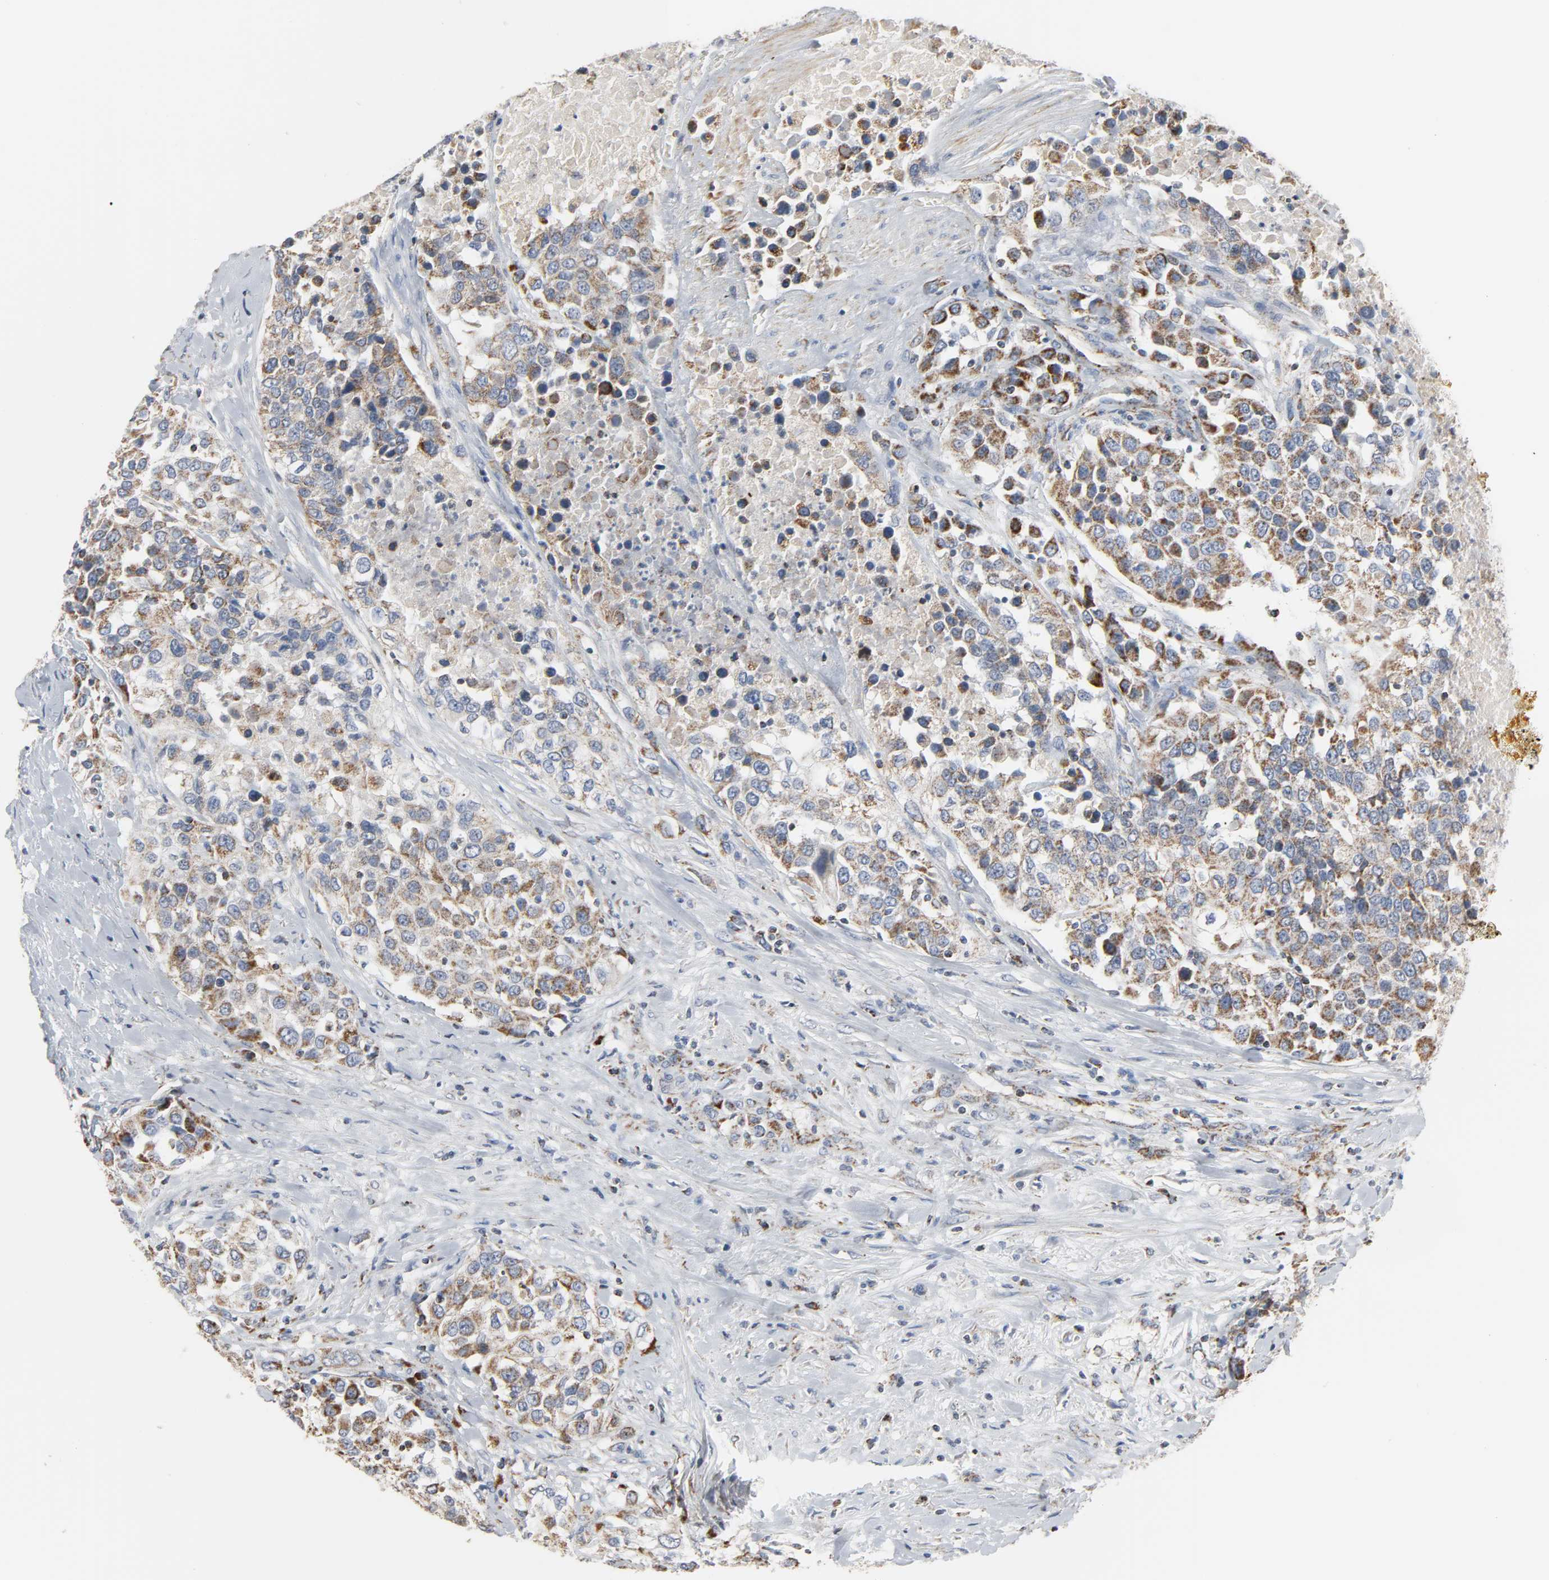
{"staining": {"intensity": "moderate", "quantity": ">75%", "location": "cytoplasmic/membranous"}, "tissue": "urothelial cancer", "cell_type": "Tumor cells", "image_type": "cancer", "snomed": [{"axis": "morphology", "description": "Urothelial carcinoma, High grade"}, {"axis": "topography", "description": "Urinary bladder"}], "caption": "An image showing moderate cytoplasmic/membranous staining in about >75% of tumor cells in high-grade urothelial carcinoma, as visualized by brown immunohistochemical staining.", "gene": "ACAT1", "patient": {"sex": "female", "age": 80}}